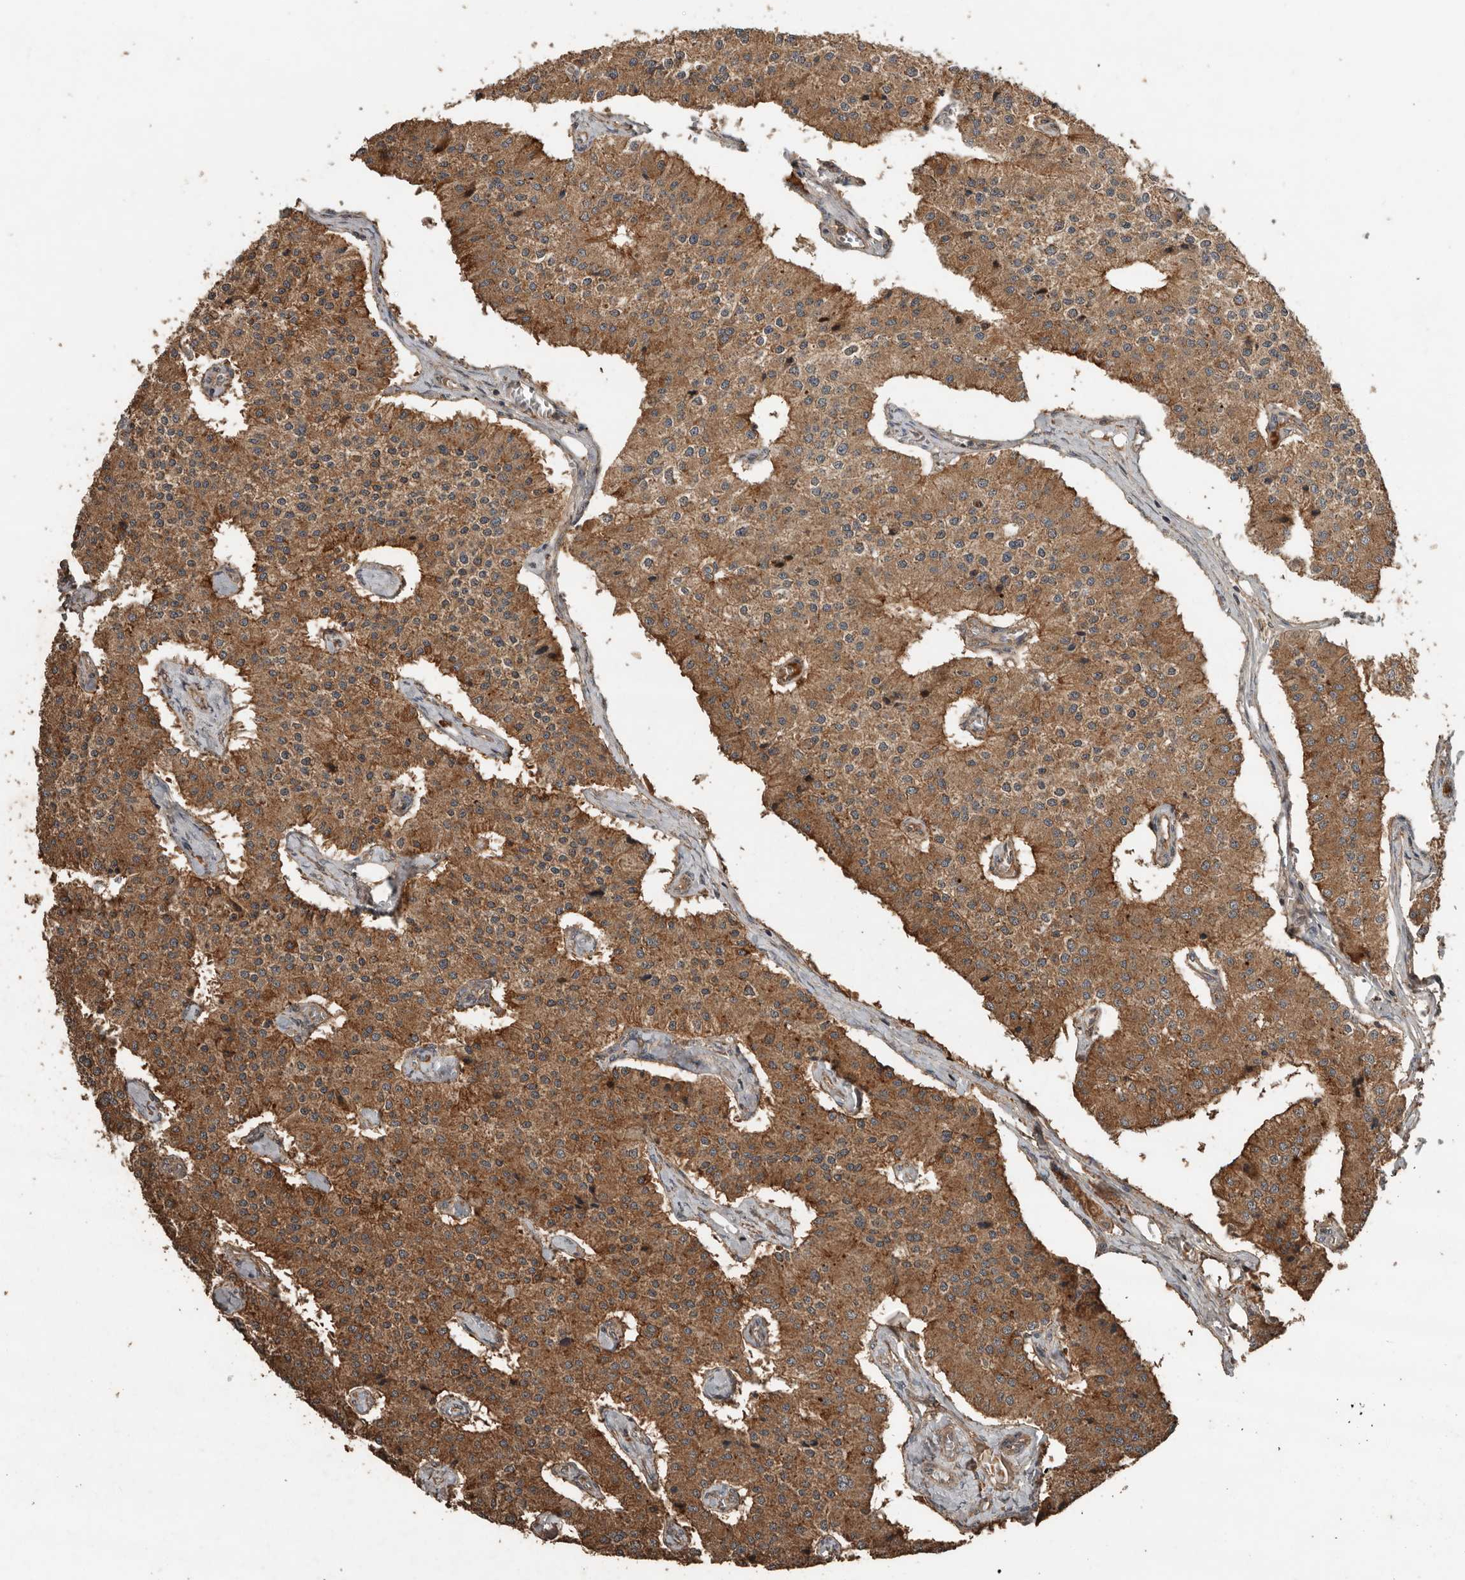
{"staining": {"intensity": "strong", "quantity": ">75%", "location": "cytoplasmic/membranous"}, "tissue": "carcinoid", "cell_type": "Tumor cells", "image_type": "cancer", "snomed": [{"axis": "morphology", "description": "Carcinoid, malignant, NOS"}, {"axis": "topography", "description": "Colon"}], "caption": "Immunohistochemical staining of human carcinoid (malignant) displays strong cytoplasmic/membranous protein staining in approximately >75% of tumor cells.", "gene": "RNF207", "patient": {"sex": "female", "age": 52}}